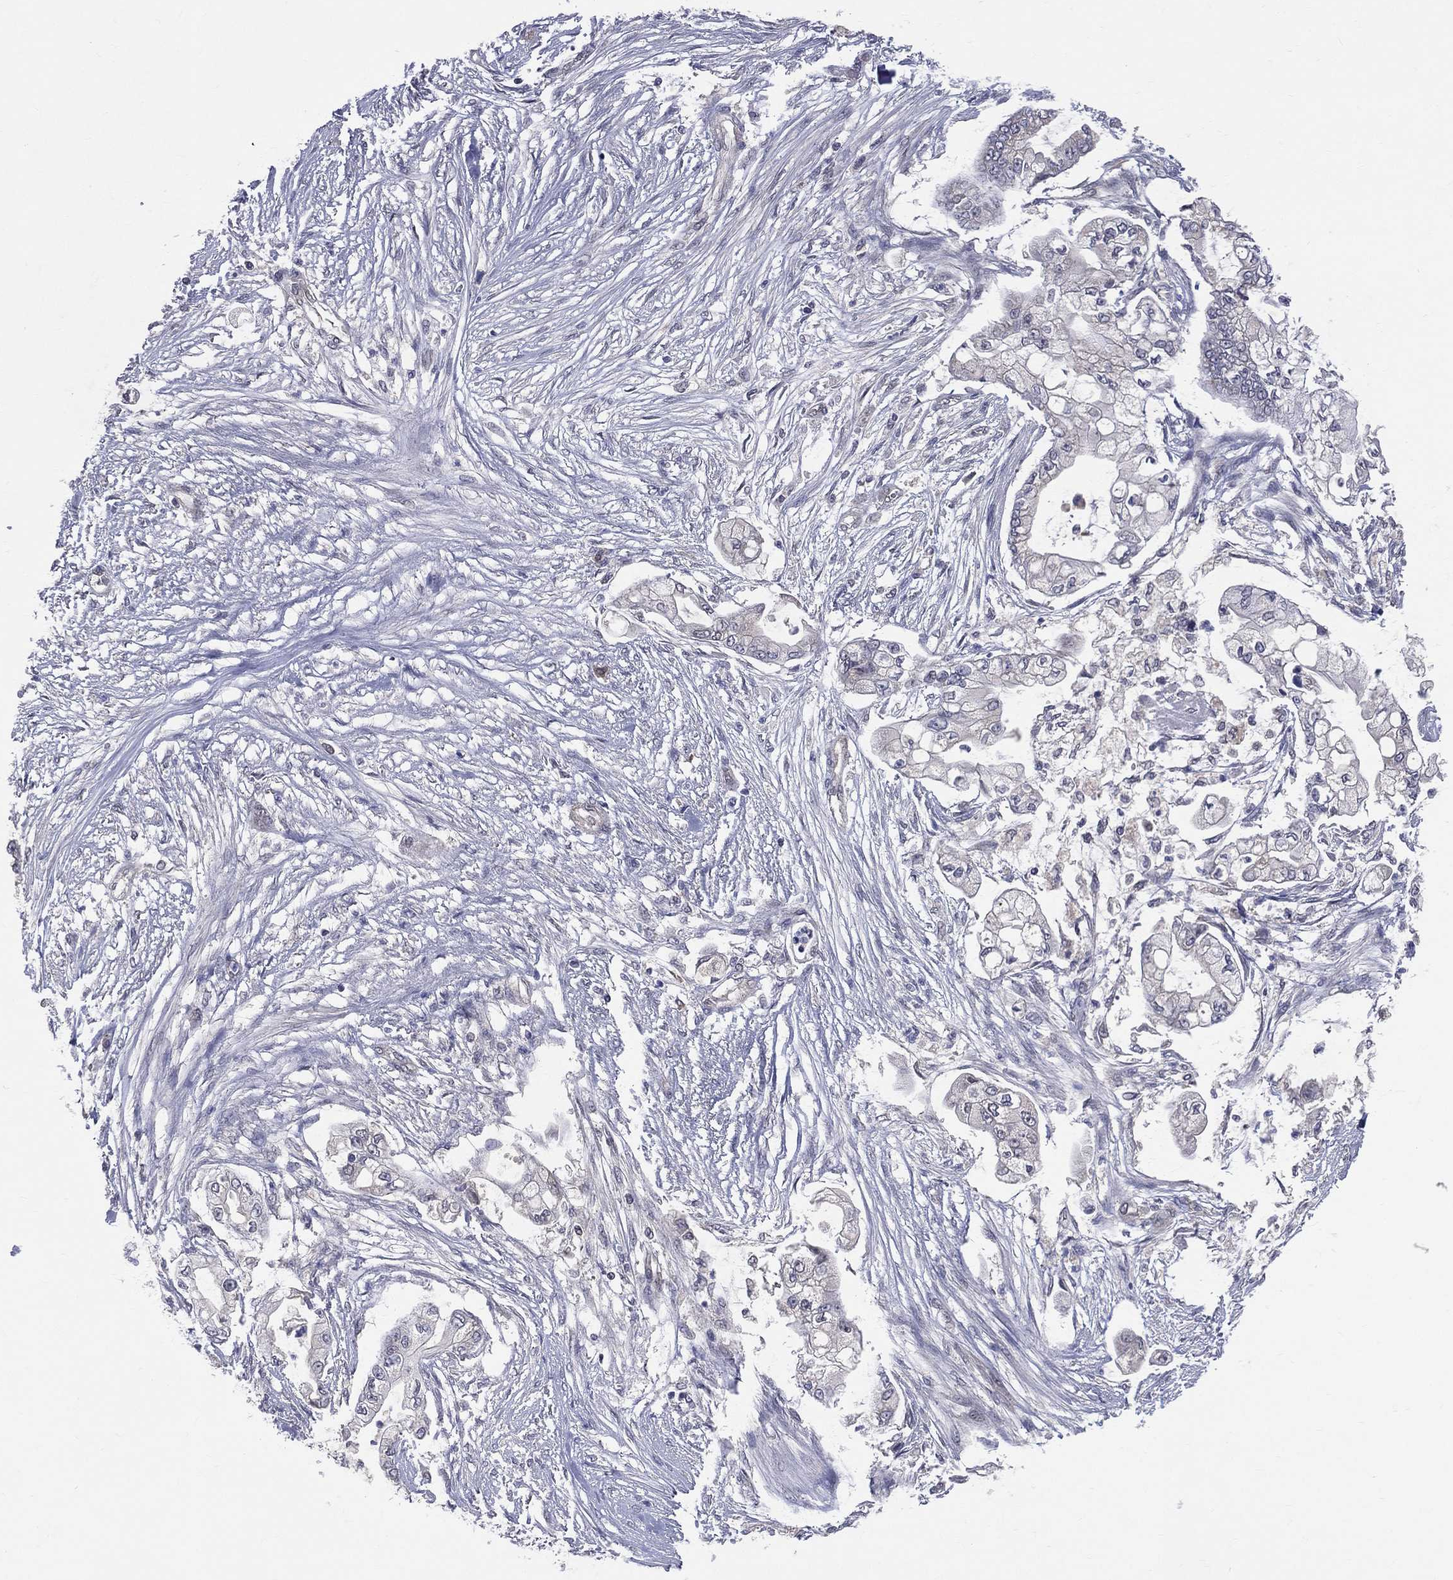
{"staining": {"intensity": "negative", "quantity": "none", "location": "none"}, "tissue": "pancreatic cancer", "cell_type": "Tumor cells", "image_type": "cancer", "snomed": [{"axis": "morphology", "description": "Adenocarcinoma, NOS"}, {"axis": "topography", "description": "Pancreas"}], "caption": "A photomicrograph of human adenocarcinoma (pancreatic) is negative for staining in tumor cells.", "gene": "DLG4", "patient": {"sex": "female", "age": 69}}